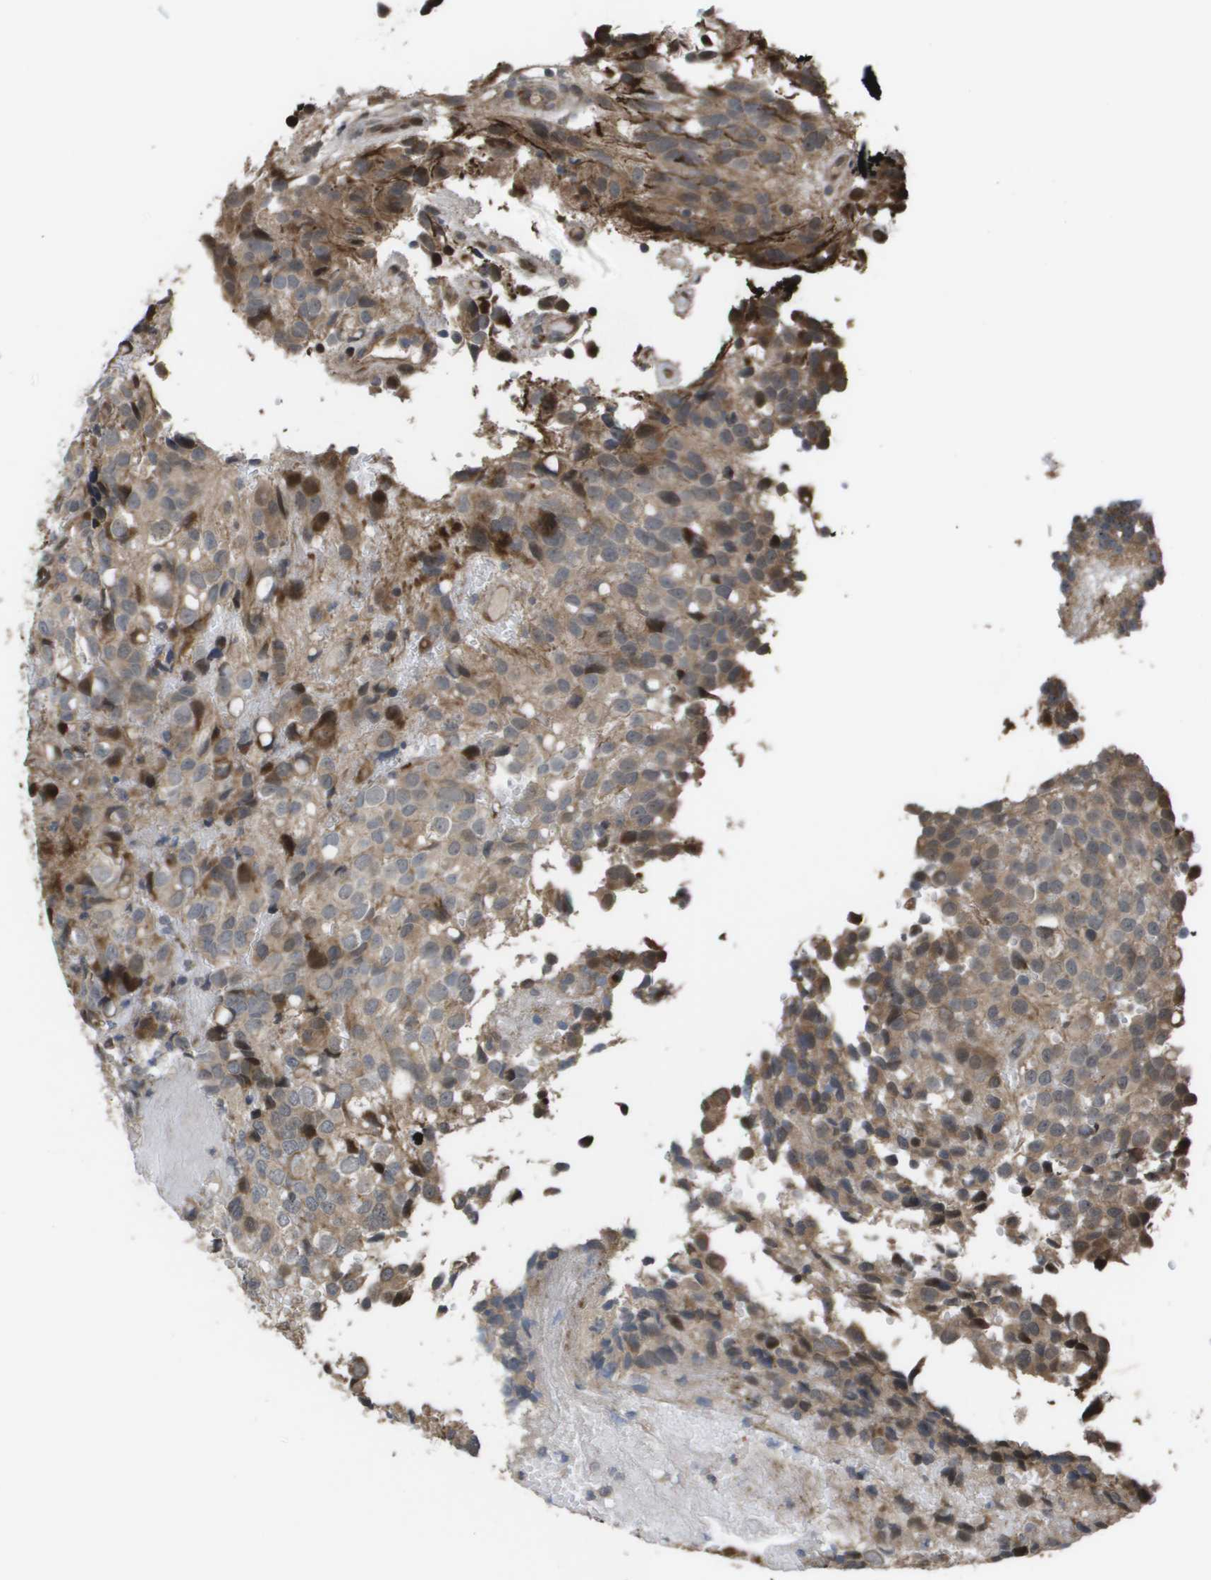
{"staining": {"intensity": "moderate", "quantity": "25%-75%", "location": "cytoplasmic/membranous,nuclear"}, "tissue": "glioma", "cell_type": "Tumor cells", "image_type": "cancer", "snomed": [{"axis": "morphology", "description": "Glioma, malignant, High grade"}, {"axis": "topography", "description": "Brain"}], "caption": "This micrograph reveals IHC staining of high-grade glioma (malignant), with medium moderate cytoplasmic/membranous and nuclear expression in about 25%-75% of tumor cells.", "gene": "AXIN2", "patient": {"sex": "male", "age": 32}}